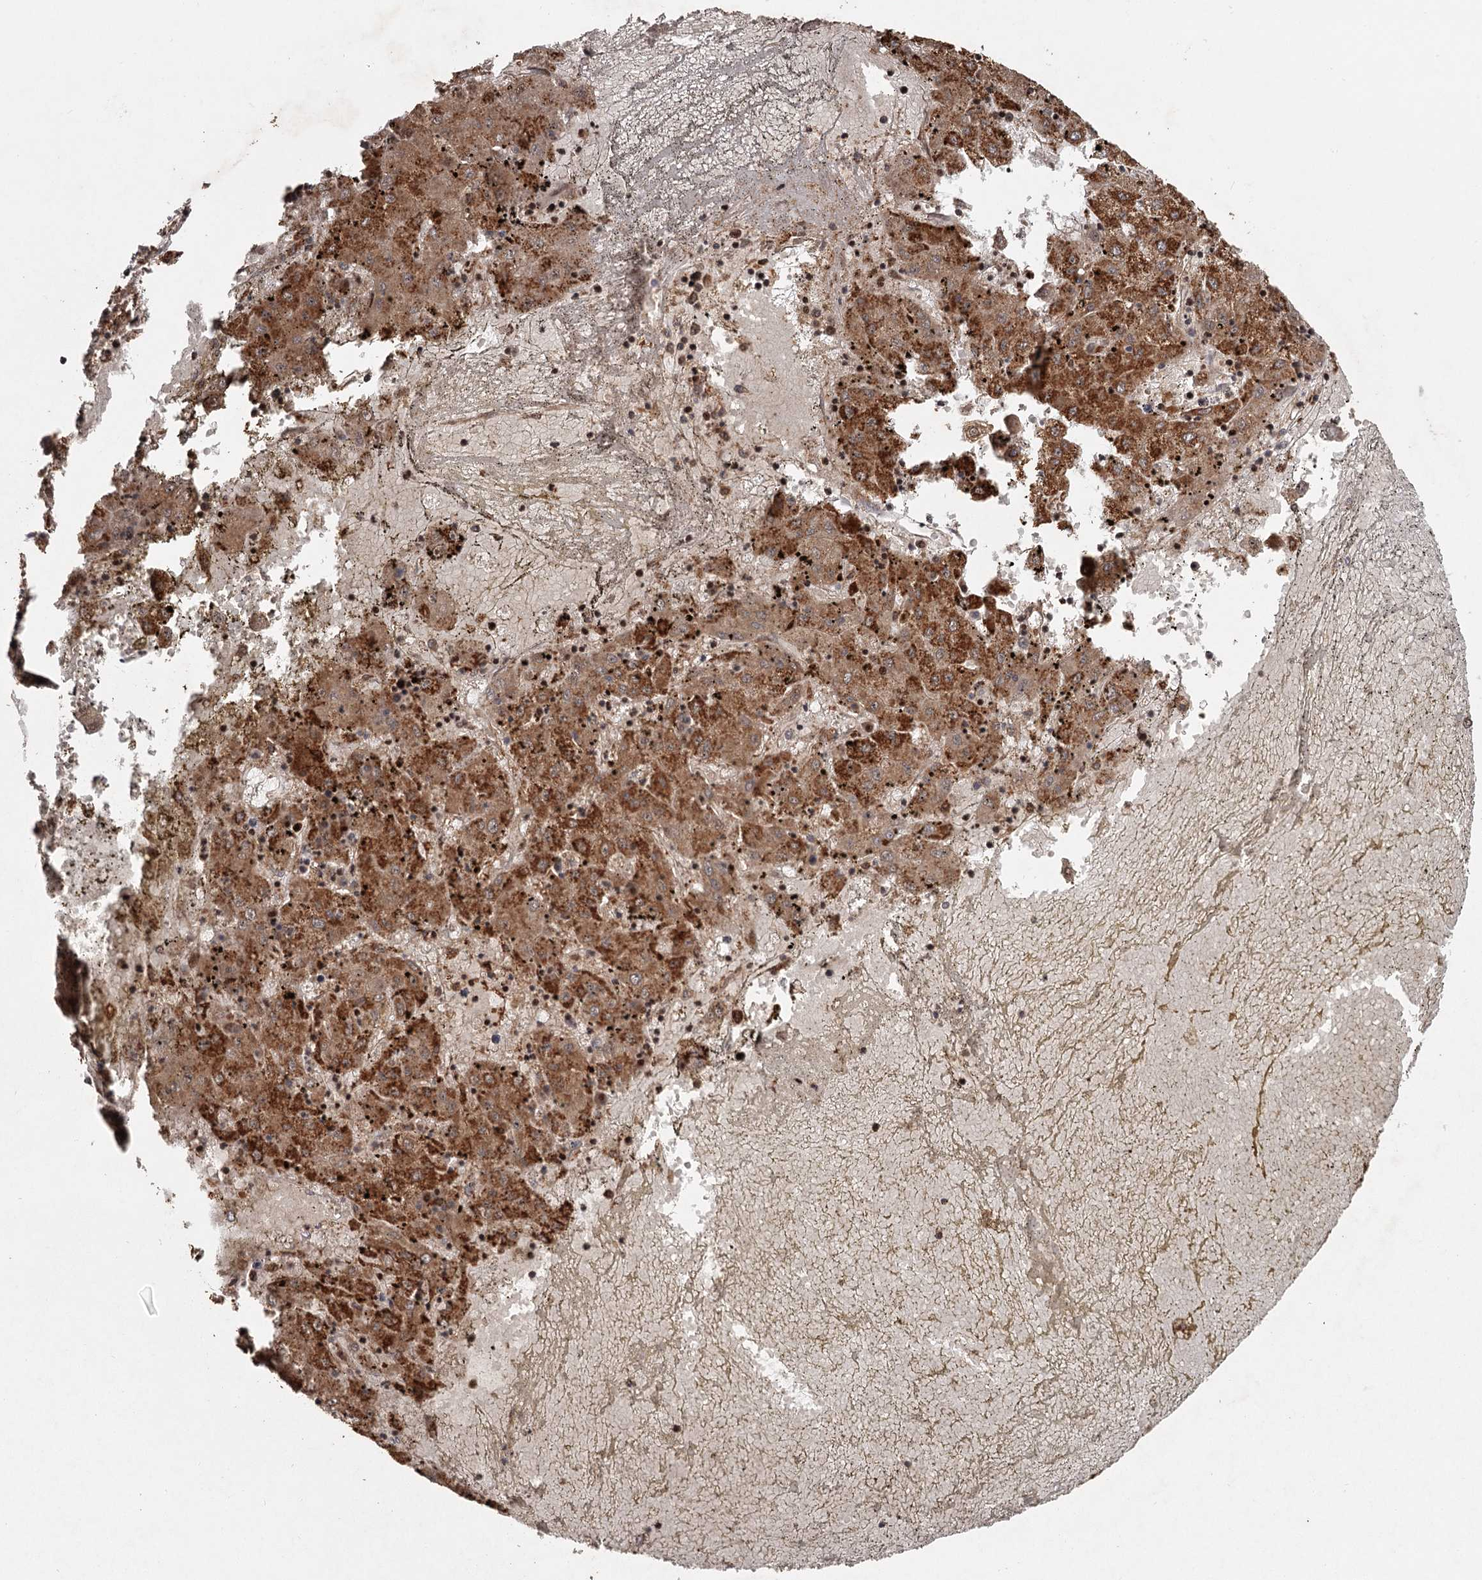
{"staining": {"intensity": "strong", "quantity": ">75%", "location": "cytoplasmic/membranous"}, "tissue": "liver cancer", "cell_type": "Tumor cells", "image_type": "cancer", "snomed": [{"axis": "morphology", "description": "Carcinoma, Hepatocellular, NOS"}, {"axis": "topography", "description": "Liver"}], "caption": "Immunohistochemical staining of human hepatocellular carcinoma (liver) reveals high levels of strong cytoplasmic/membranous protein expression in about >75% of tumor cells. (Stains: DAB (3,3'-diaminobenzidine) in brown, nuclei in blue, Microscopy: brightfield microscopy at high magnification).", "gene": "FAXC", "patient": {"sex": "male", "age": 72}}